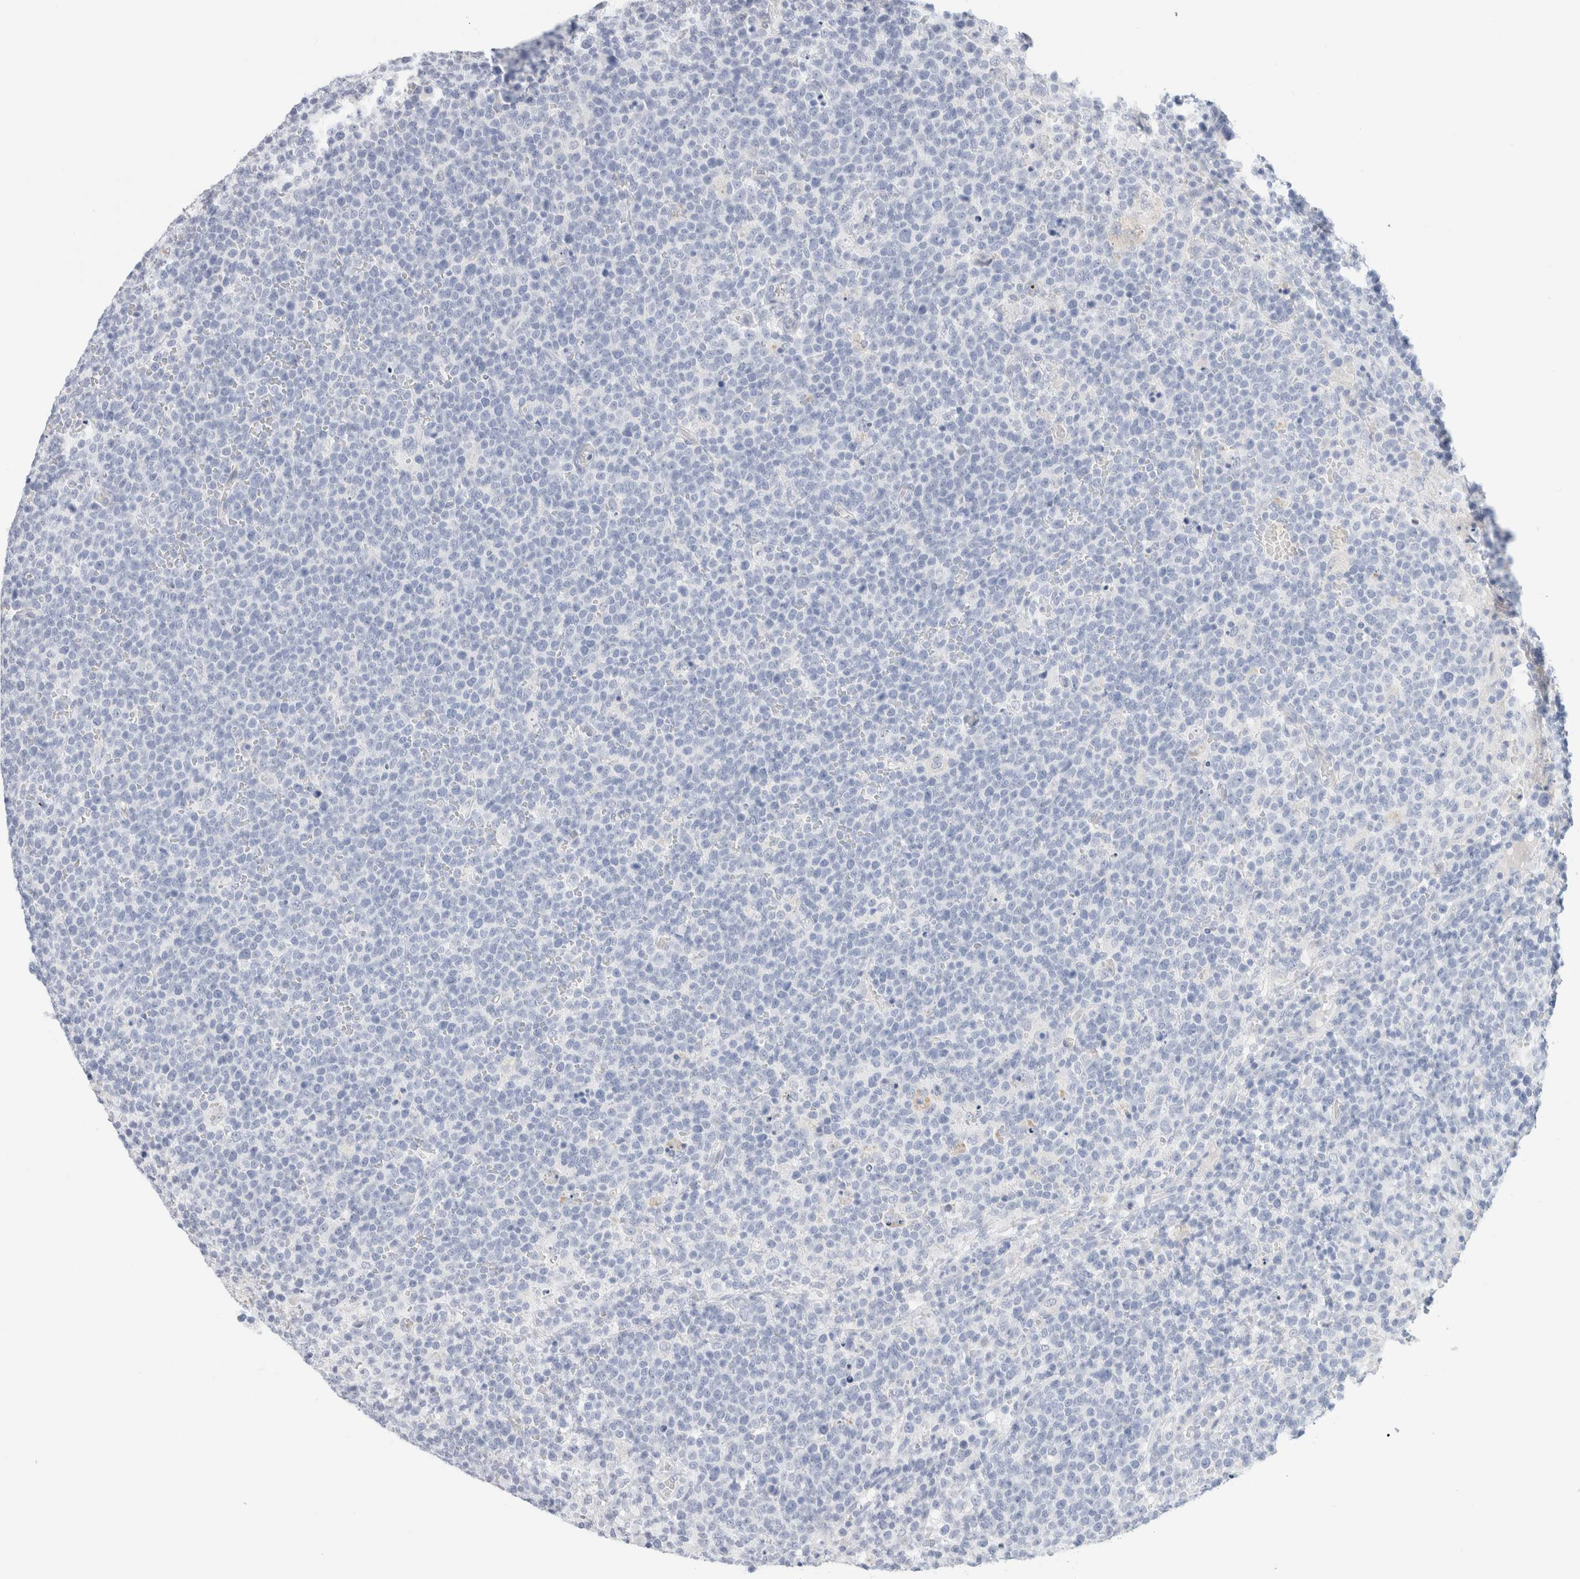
{"staining": {"intensity": "negative", "quantity": "none", "location": "none"}, "tissue": "lymphoma", "cell_type": "Tumor cells", "image_type": "cancer", "snomed": [{"axis": "morphology", "description": "Malignant lymphoma, non-Hodgkin's type, High grade"}, {"axis": "topography", "description": "Lymph node"}], "caption": "Tumor cells show no significant expression in high-grade malignant lymphoma, non-Hodgkin's type.", "gene": "RTN4", "patient": {"sex": "male", "age": 61}}